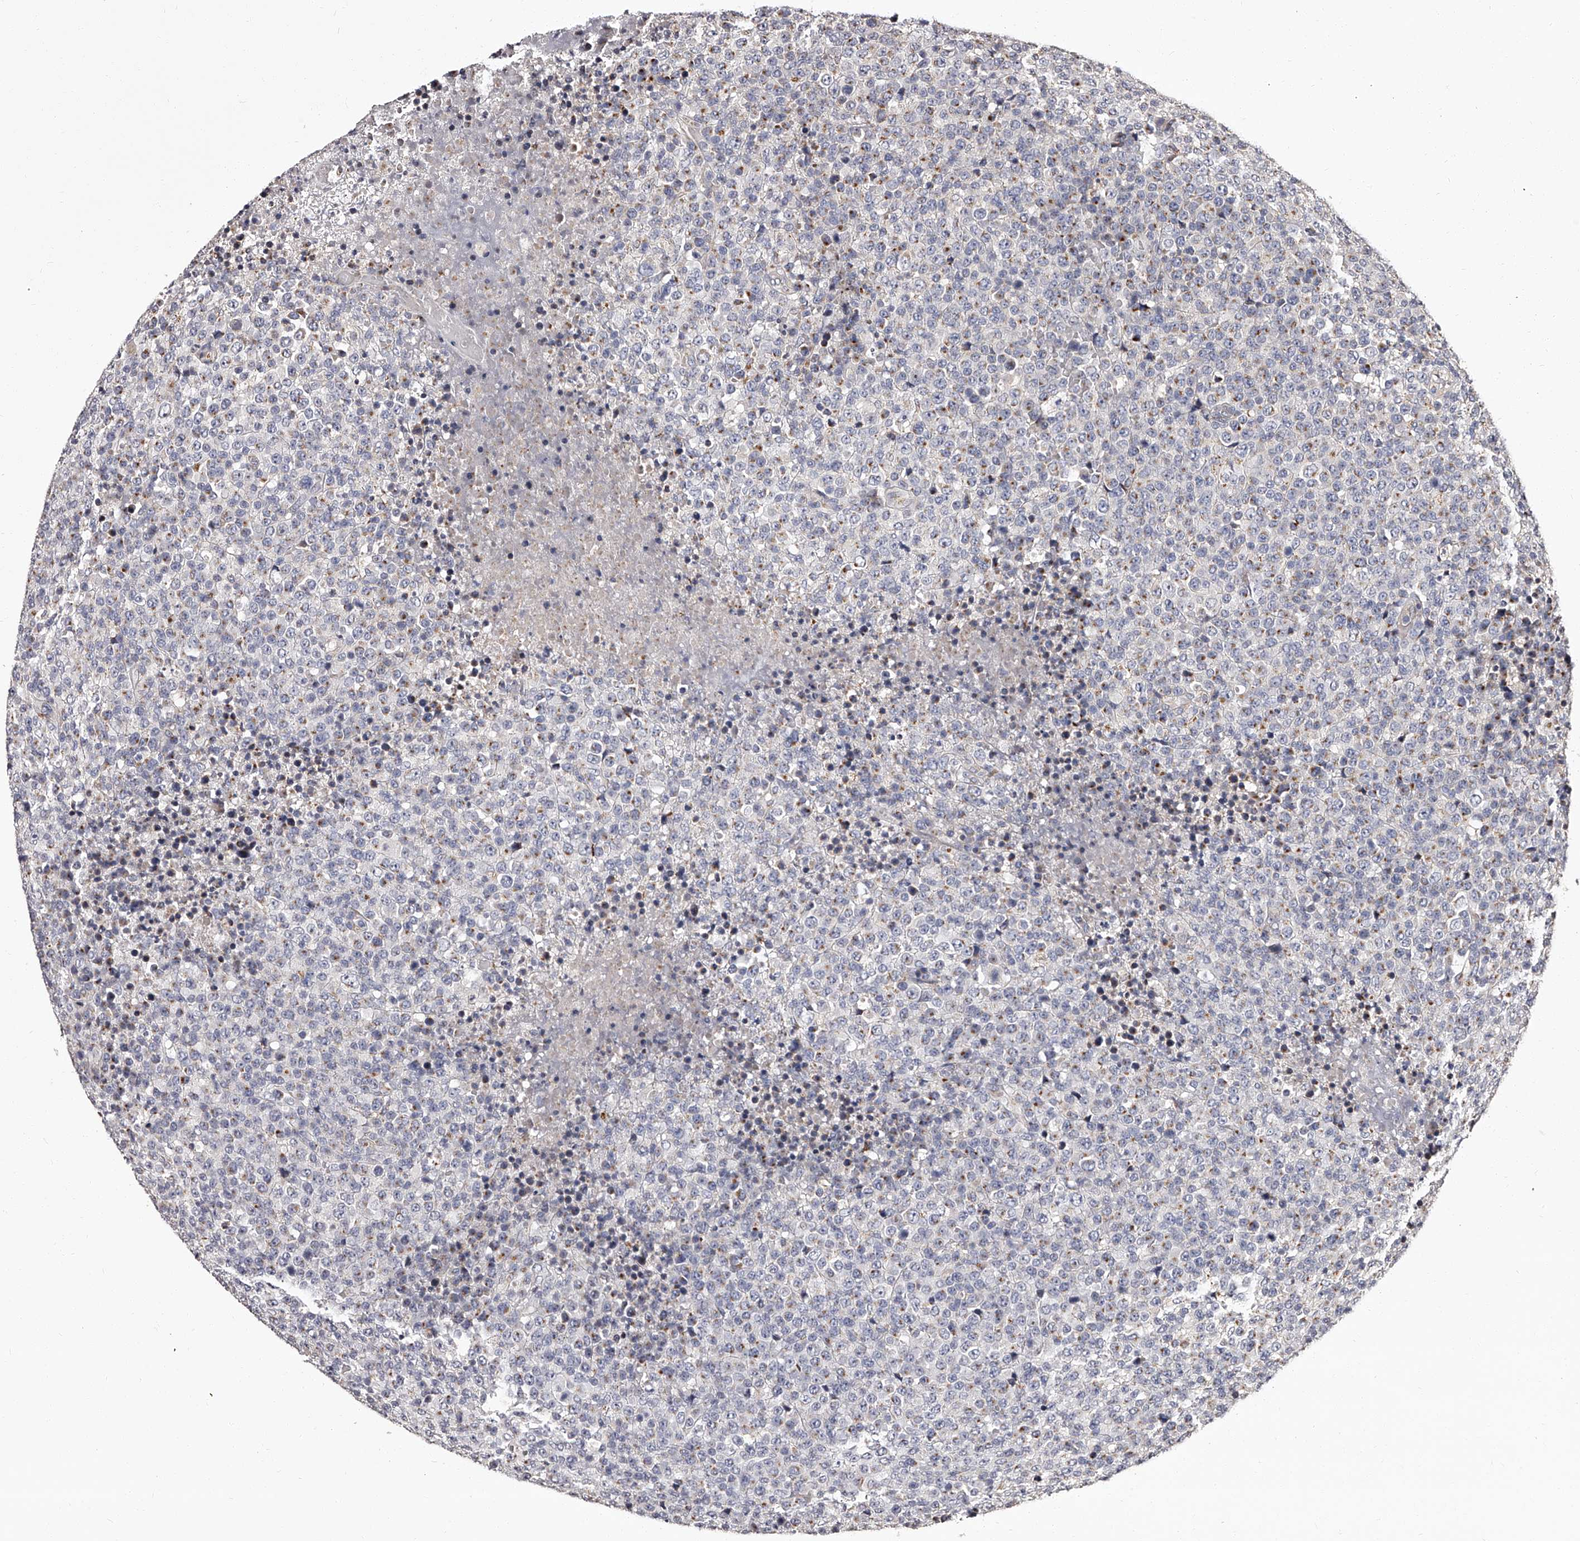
{"staining": {"intensity": "negative", "quantity": "none", "location": "none"}, "tissue": "lymphoma", "cell_type": "Tumor cells", "image_type": "cancer", "snomed": [{"axis": "morphology", "description": "Malignant lymphoma, non-Hodgkin's type, High grade"}, {"axis": "topography", "description": "Lymph node"}], "caption": "Immunohistochemical staining of malignant lymphoma, non-Hodgkin's type (high-grade) reveals no significant staining in tumor cells.", "gene": "RSC1A1", "patient": {"sex": "male", "age": 13}}